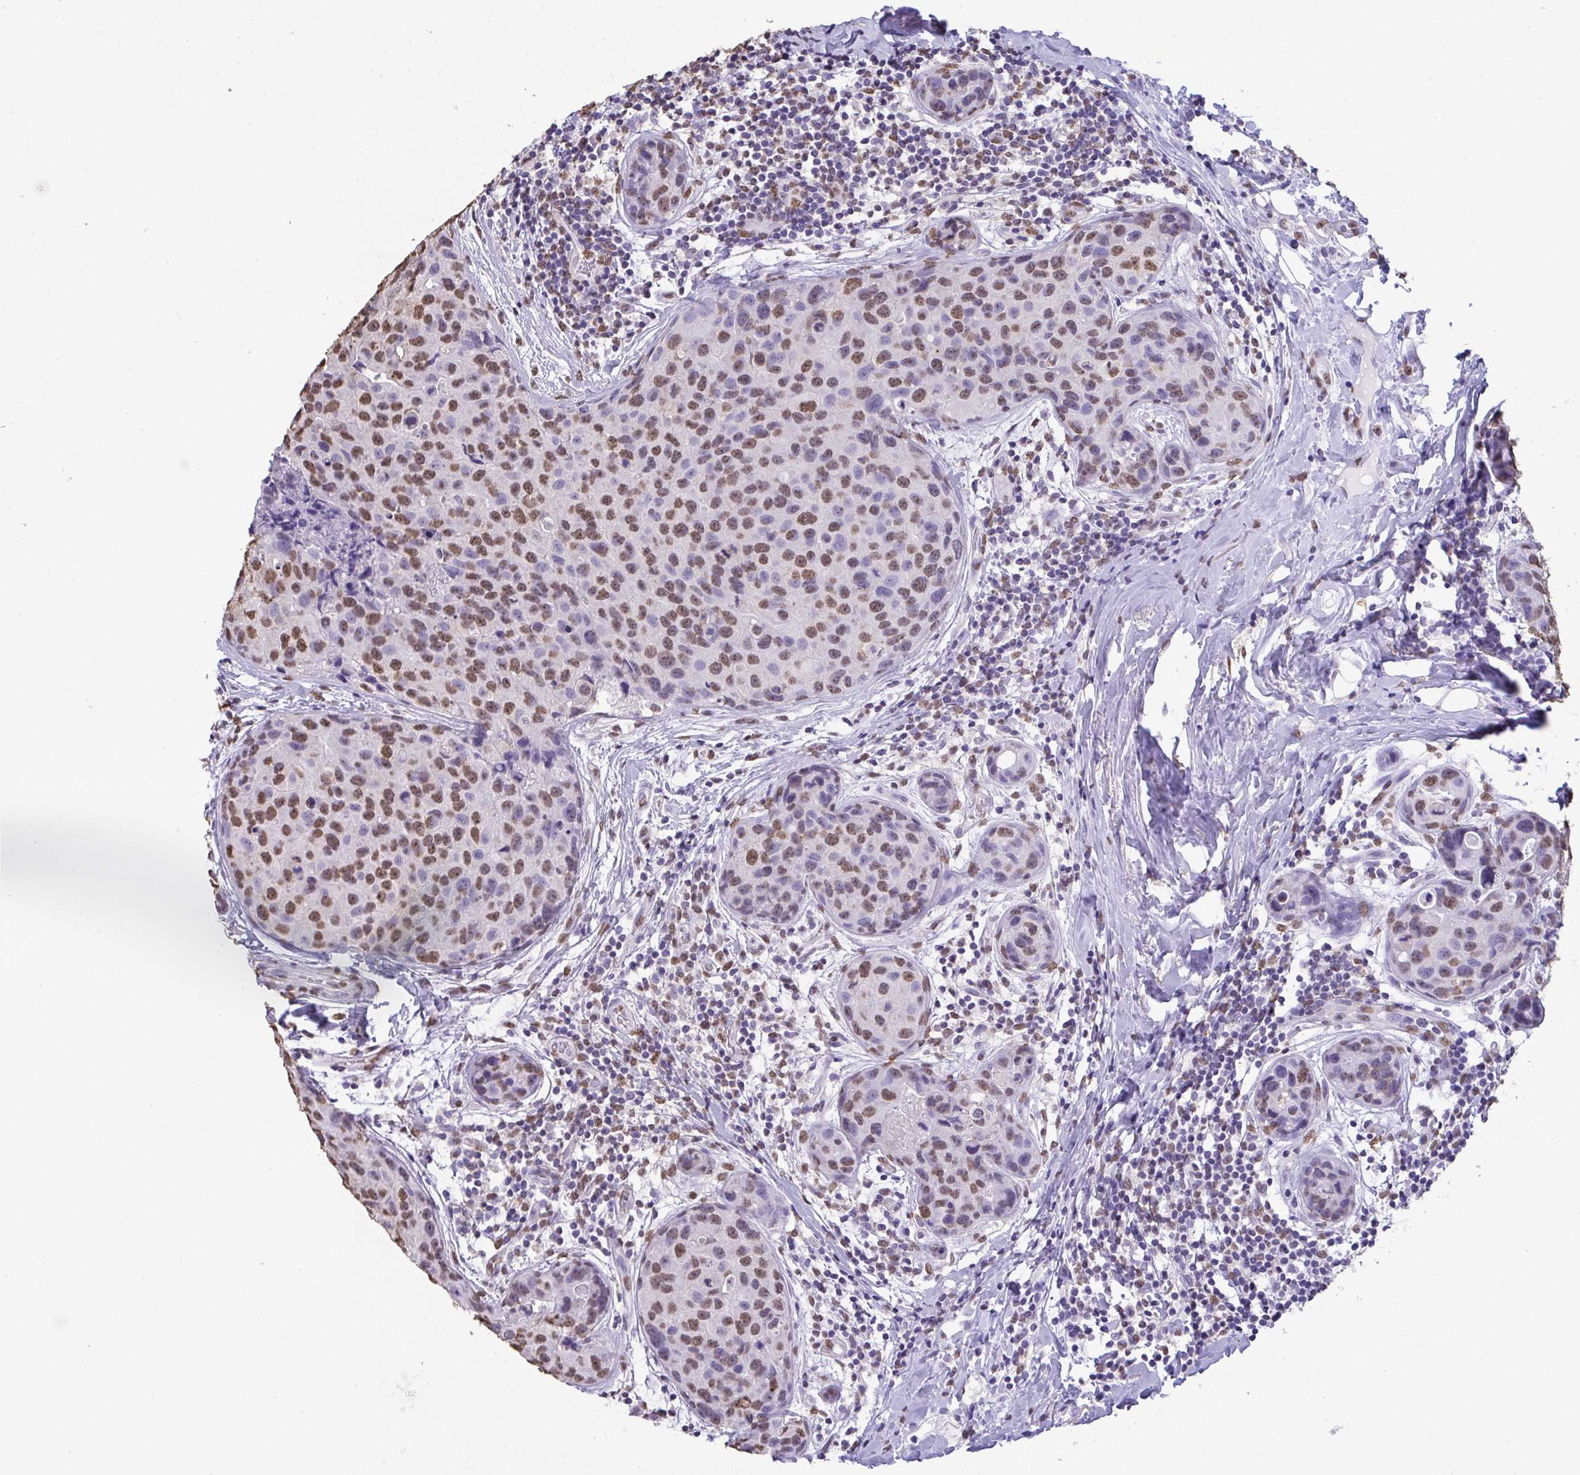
{"staining": {"intensity": "moderate", "quantity": ">75%", "location": "nuclear"}, "tissue": "breast cancer", "cell_type": "Tumor cells", "image_type": "cancer", "snomed": [{"axis": "morphology", "description": "Duct carcinoma"}, {"axis": "topography", "description": "Breast"}], "caption": "Immunohistochemistry (DAB (3,3'-diaminobenzidine)) staining of breast infiltrating ductal carcinoma exhibits moderate nuclear protein staining in approximately >75% of tumor cells.", "gene": "SEMA6B", "patient": {"sex": "female", "age": 24}}